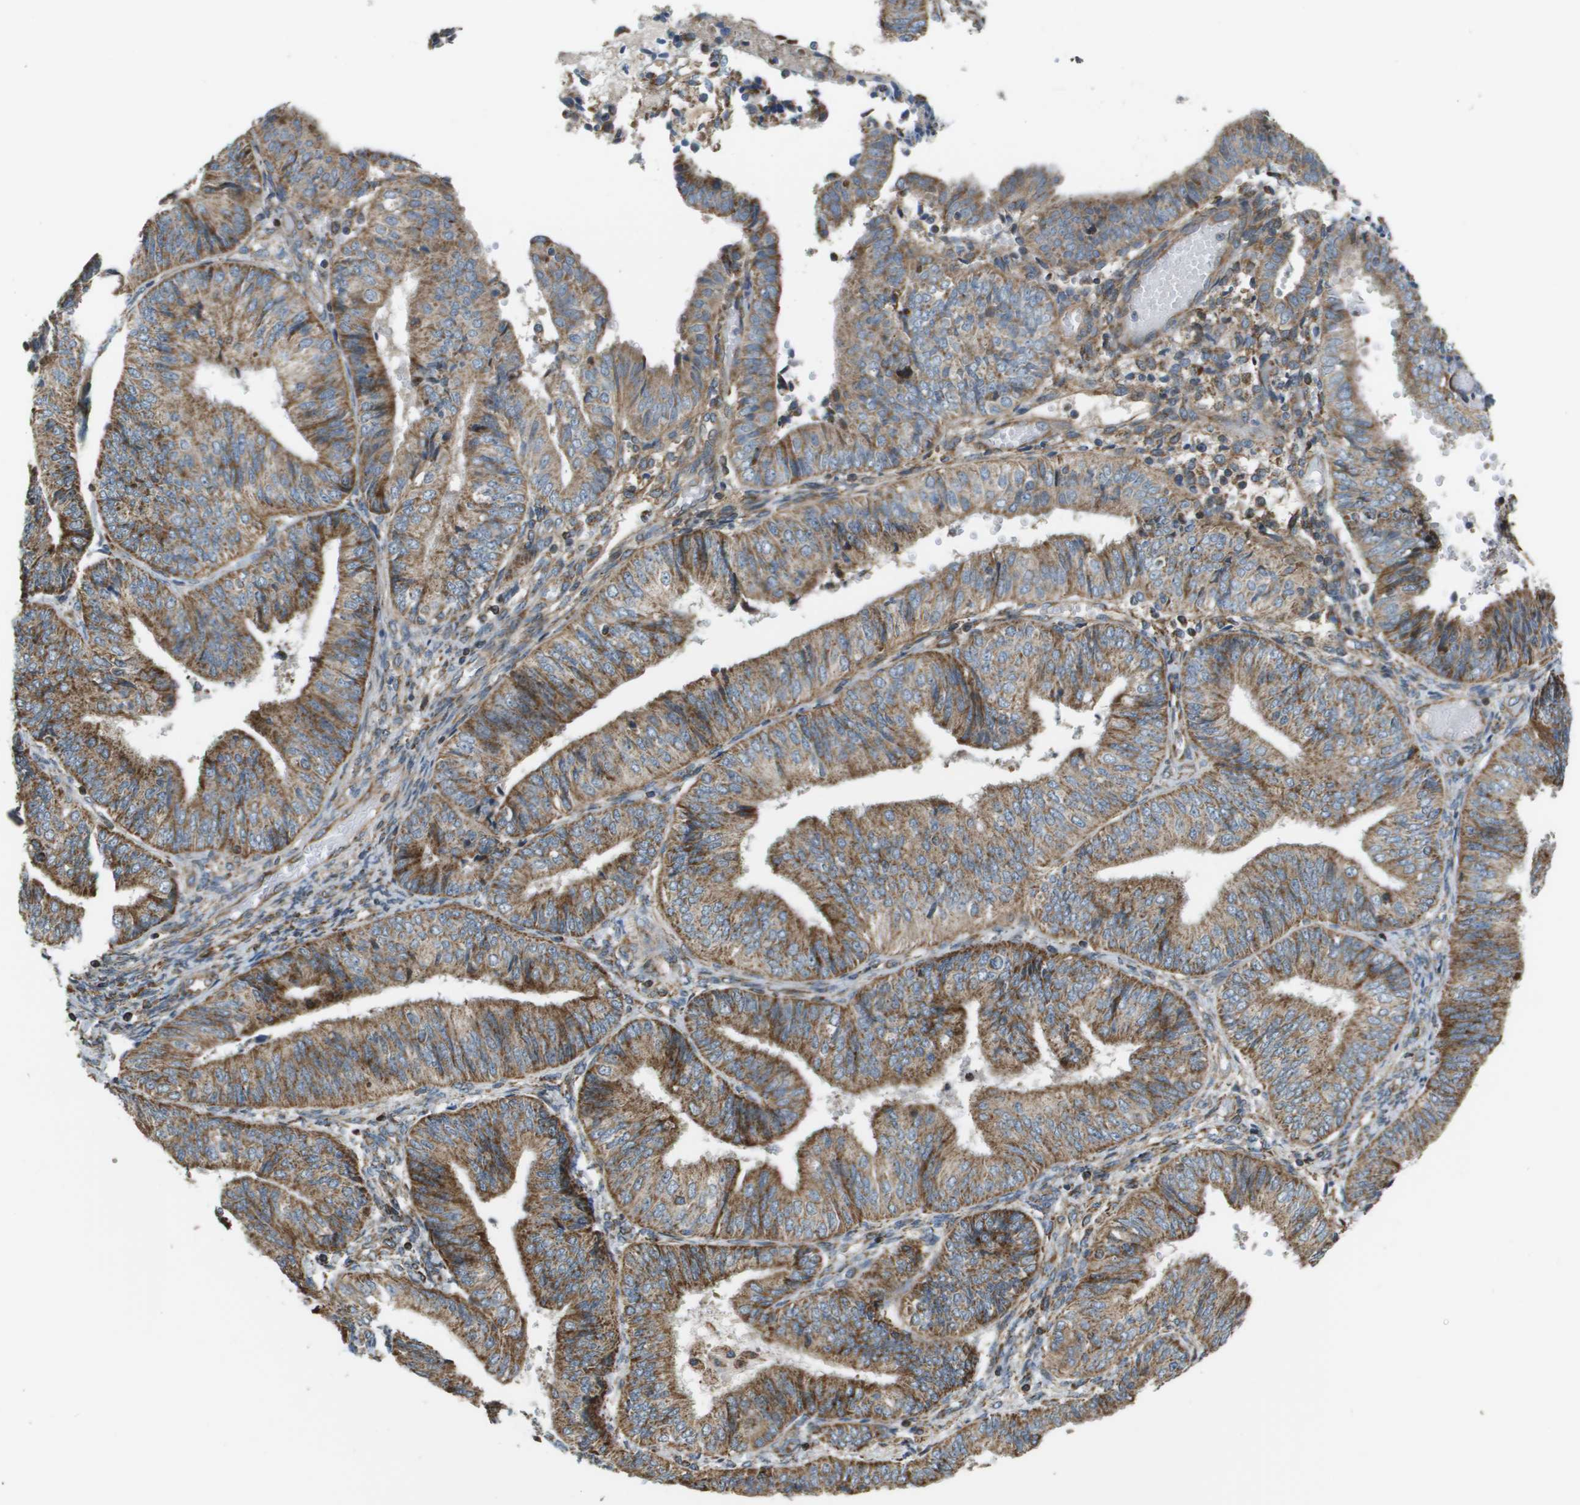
{"staining": {"intensity": "moderate", "quantity": ">75%", "location": "cytoplasmic/membranous"}, "tissue": "endometrial cancer", "cell_type": "Tumor cells", "image_type": "cancer", "snomed": [{"axis": "morphology", "description": "Adenocarcinoma, NOS"}, {"axis": "topography", "description": "Endometrium"}], "caption": "Endometrial adenocarcinoma tissue displays moderate cytoplasmic/membranous positivity in about >75% of tumor cells", "gene": "NRK", "patient": {"sex": "female", "age": 58}}